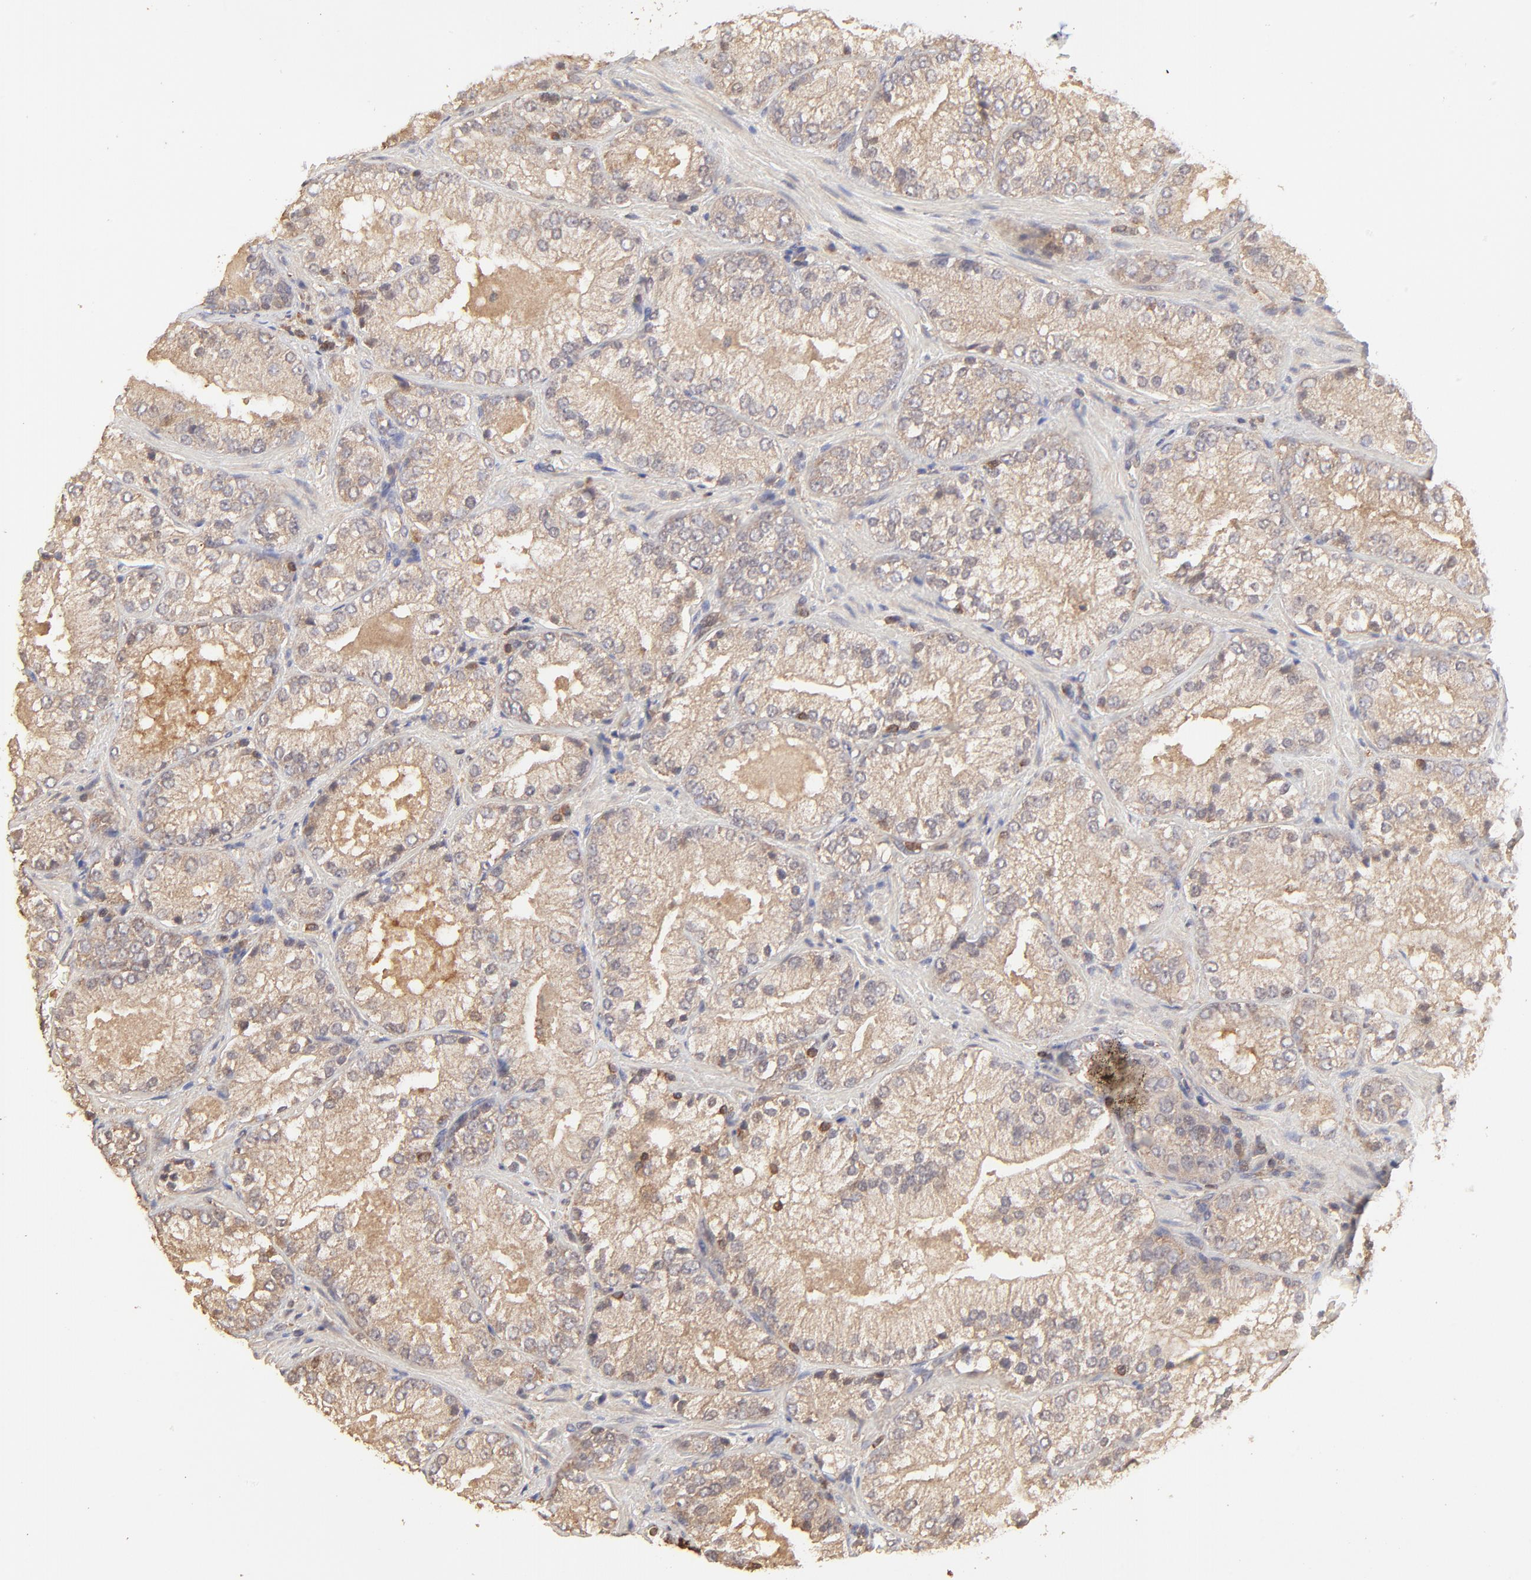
{"staining": {"intensity": "moderate", "quantity": ">75%", "location": "cytoplasmic/membranous"}, "tissue": "prostate cancer", "cell_type": "Tumor cells", "image_type": "cancer", "snomed": [{"axis": "morphology", "description": "Adenocarcinoma, Low grade"}, {"axis": "topography", "description": "Prostate"}], "caption": "An image of low-grade adenocarcinoma (prostate) stained for a protein exhibits moderate cytoplasmic/membranous brown staining in tumor cells. The protein of interest is stained brown, and the nuclei are stained in blue (DAB IHC with brightfield microscopy, high magnification).", "gene": "STON2", "patient": {"sex": "male", "age": 60}}